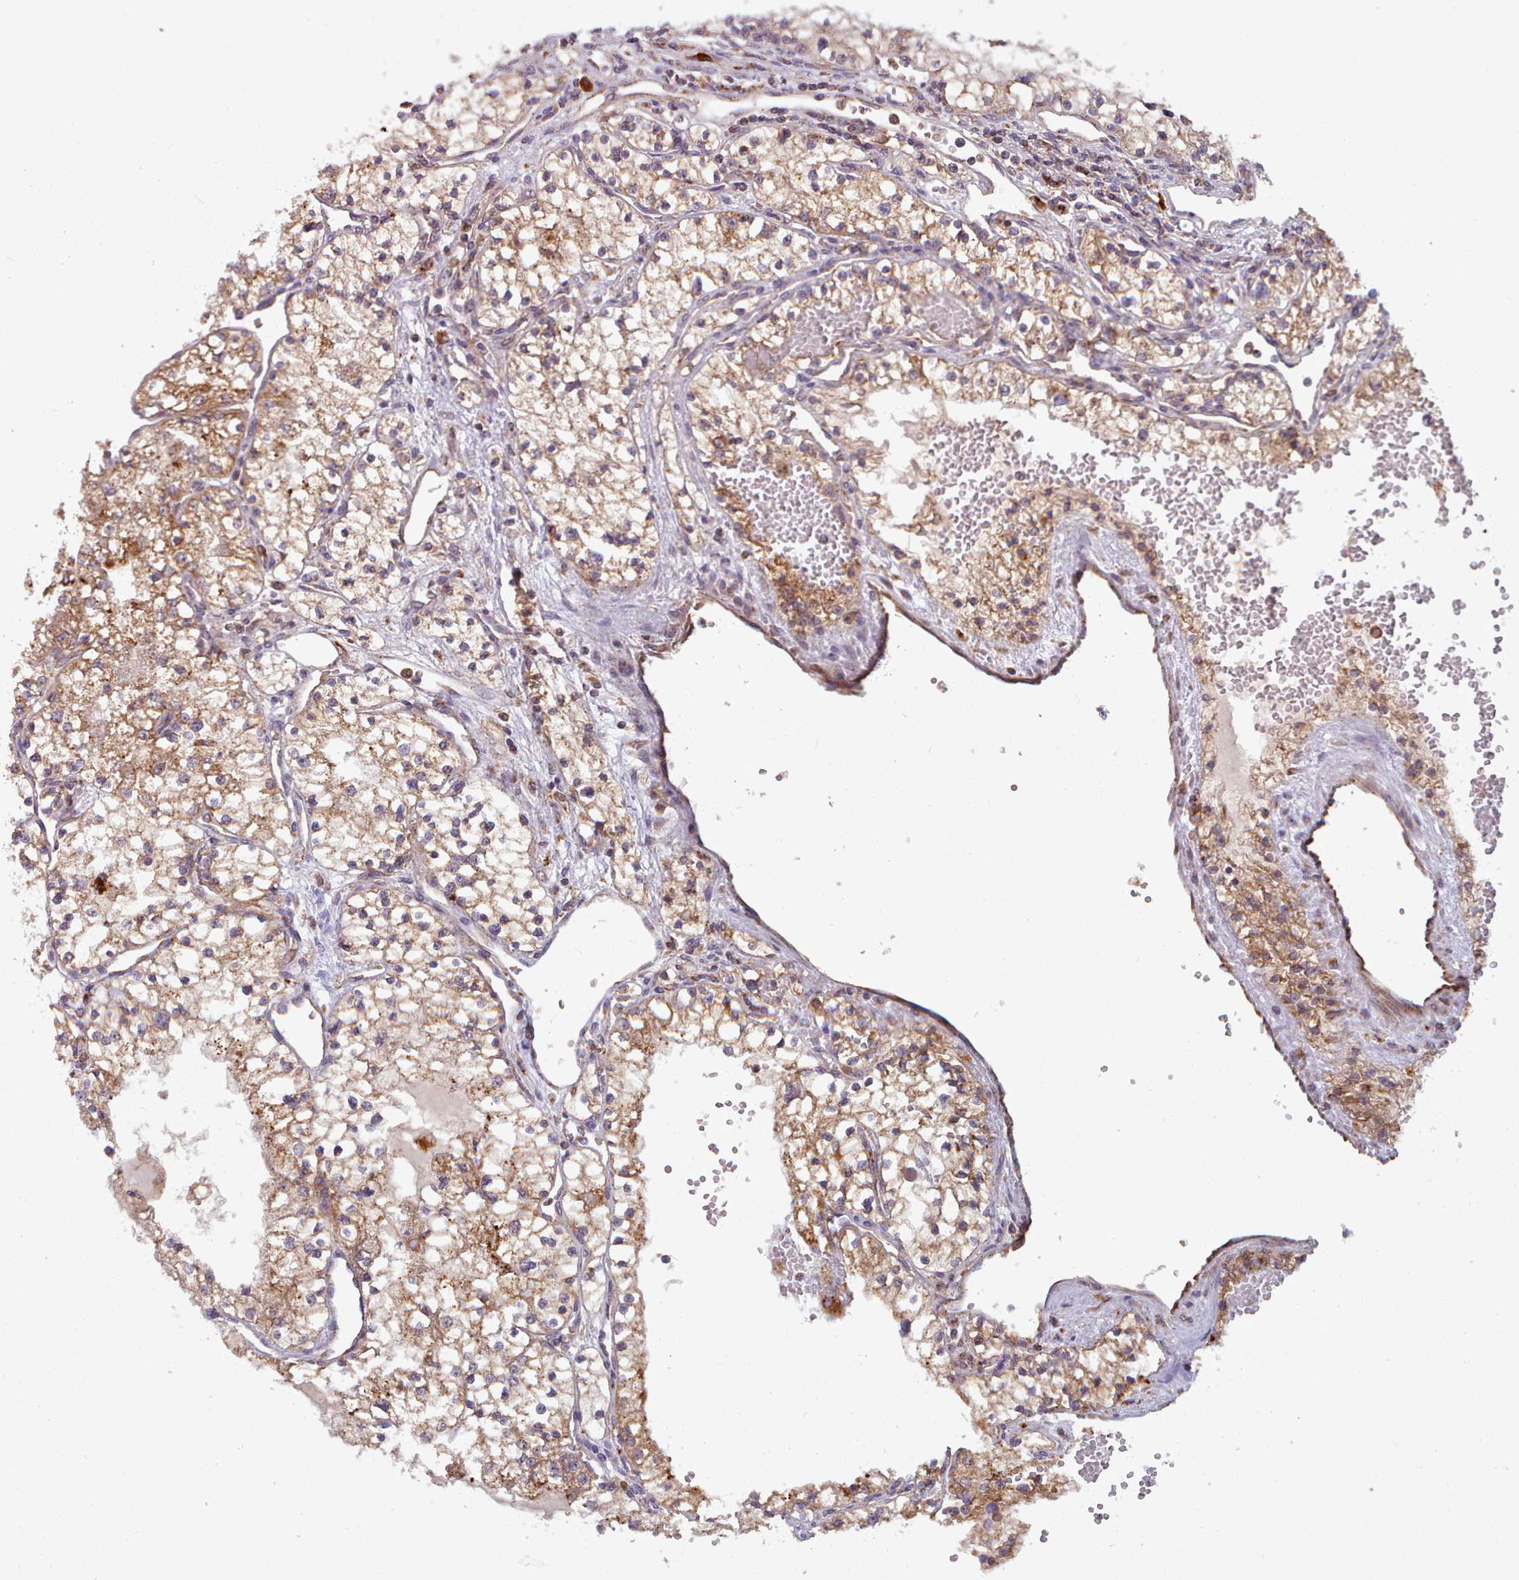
{"staining": {"intensity": "moderate", "quantity": ">75%", "location": "cytoplasmic/membranous"}, "tissue": "renal cancer", "cell_type": "Tumor cells", "image_type": "cancer", "snomed": [{"axis": "morphology", "description": "Normal tissue, NOS"}, {"axis": "morphology", "description": "Adenocarcinoma, NOS"}, {"axis": "topography", "description": "Kidney"}], "caption": "DAB immunohistochemical staining of renal cancer displays moderate cytoplasmic/membranous protein staining in about >75% of tumor cells. (DAB (3,3'-diaminobenzidine) = brown stain, brightfield microscopy at high magnification).", "gene": "CRYBG1", "patient": {"sex": "male", "age": 68}}